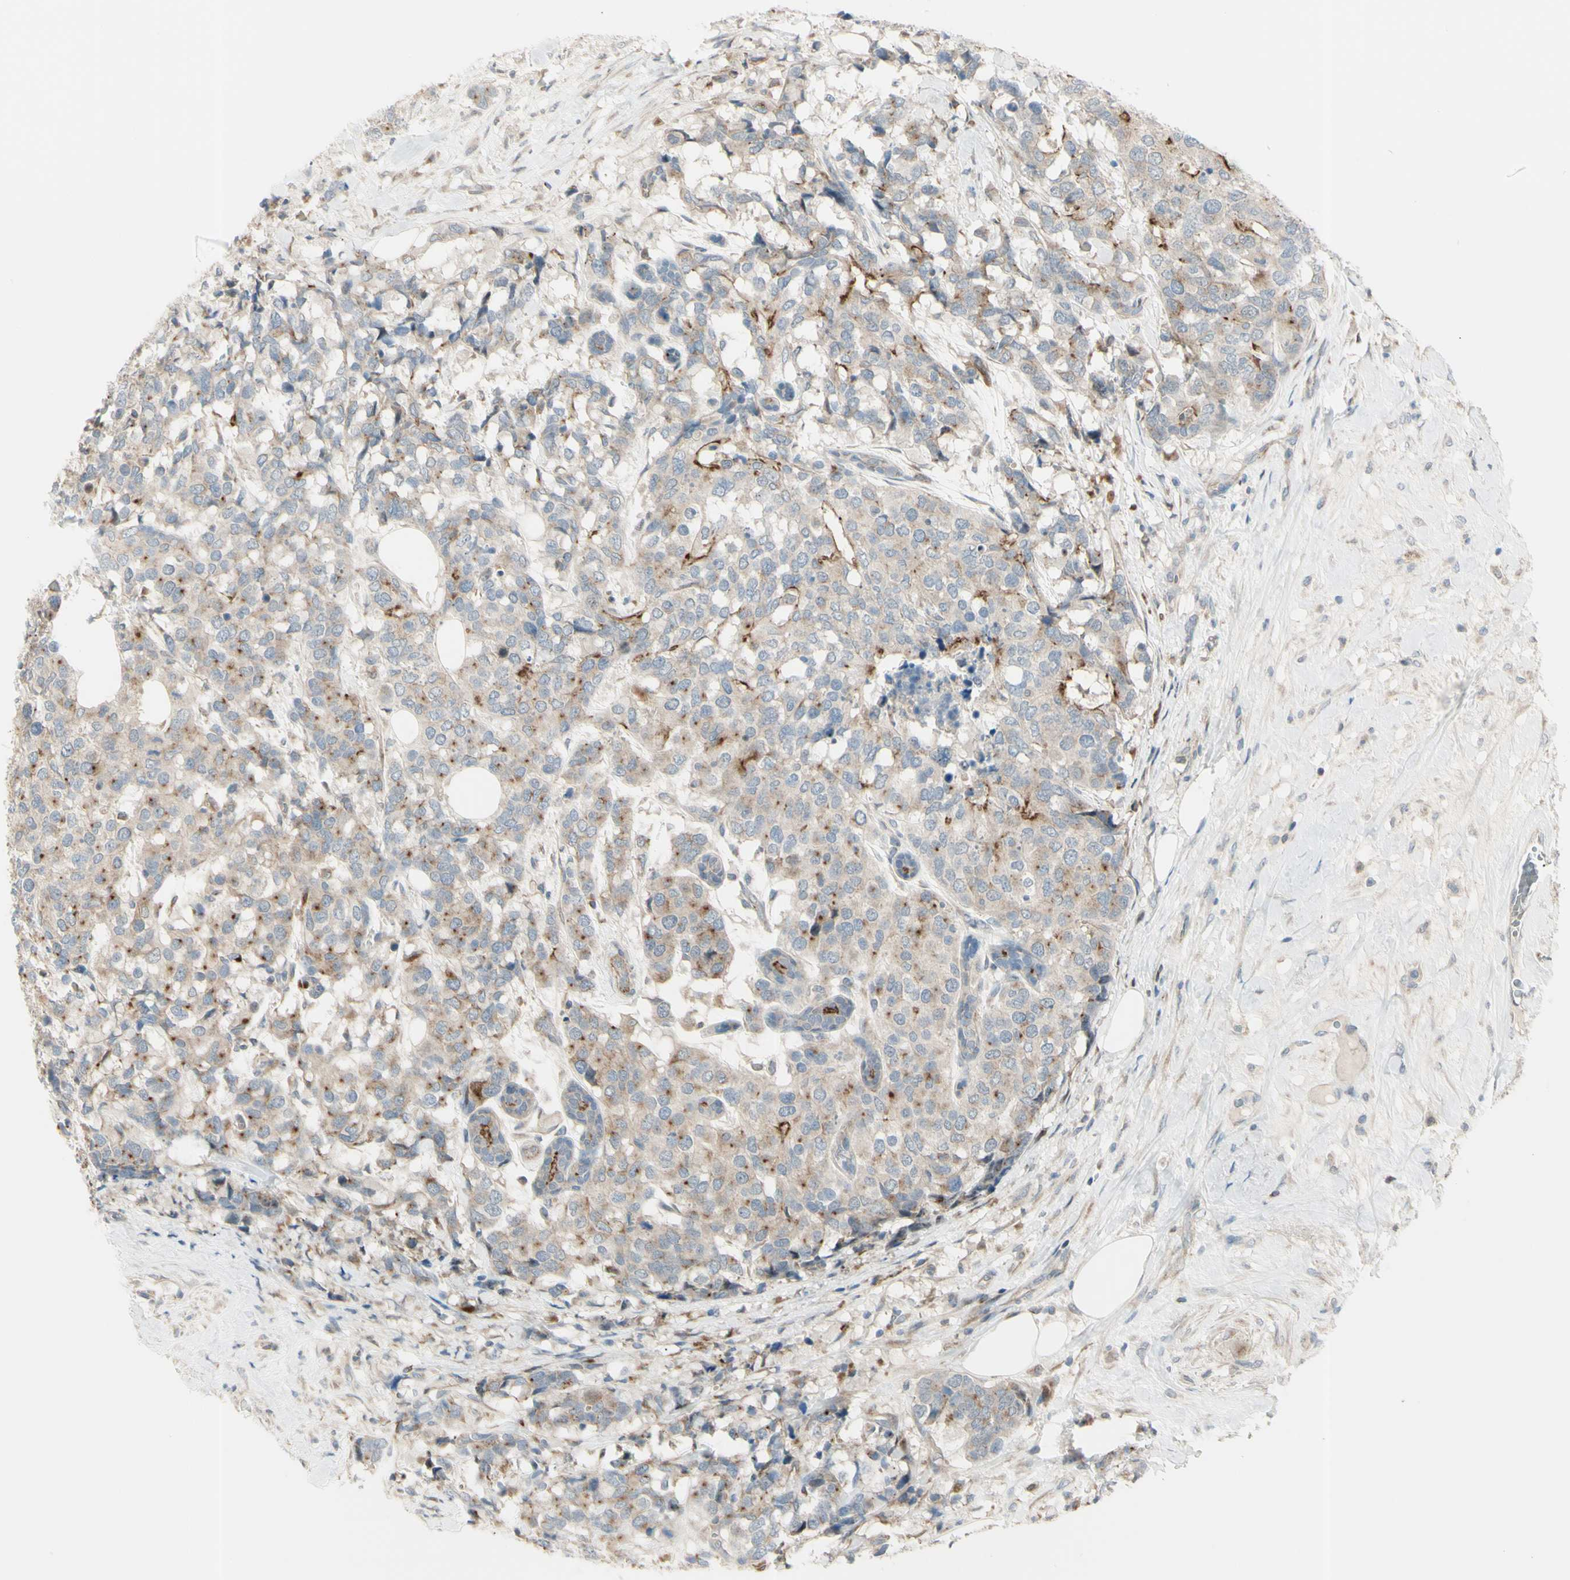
{"staining": {"intensity": "moderate", "quantity": ">75%", "location": "cytoplasmic/membranous"}, "tissue": "breast cancer", "cell_type": "Tumor cells", "image_type": "cancer", "snomed": [{"axis": "morphology", "description": "Lobular carcinoma"}, {"axis": "topography", "description": "Breast"}], "caption": "Human lobular carcinoma (breast) stained with a protein marker reveals moderate staining in tumor cells.", "gene": "LMTK2", "patient": {"sex": "female", "age": 59}}